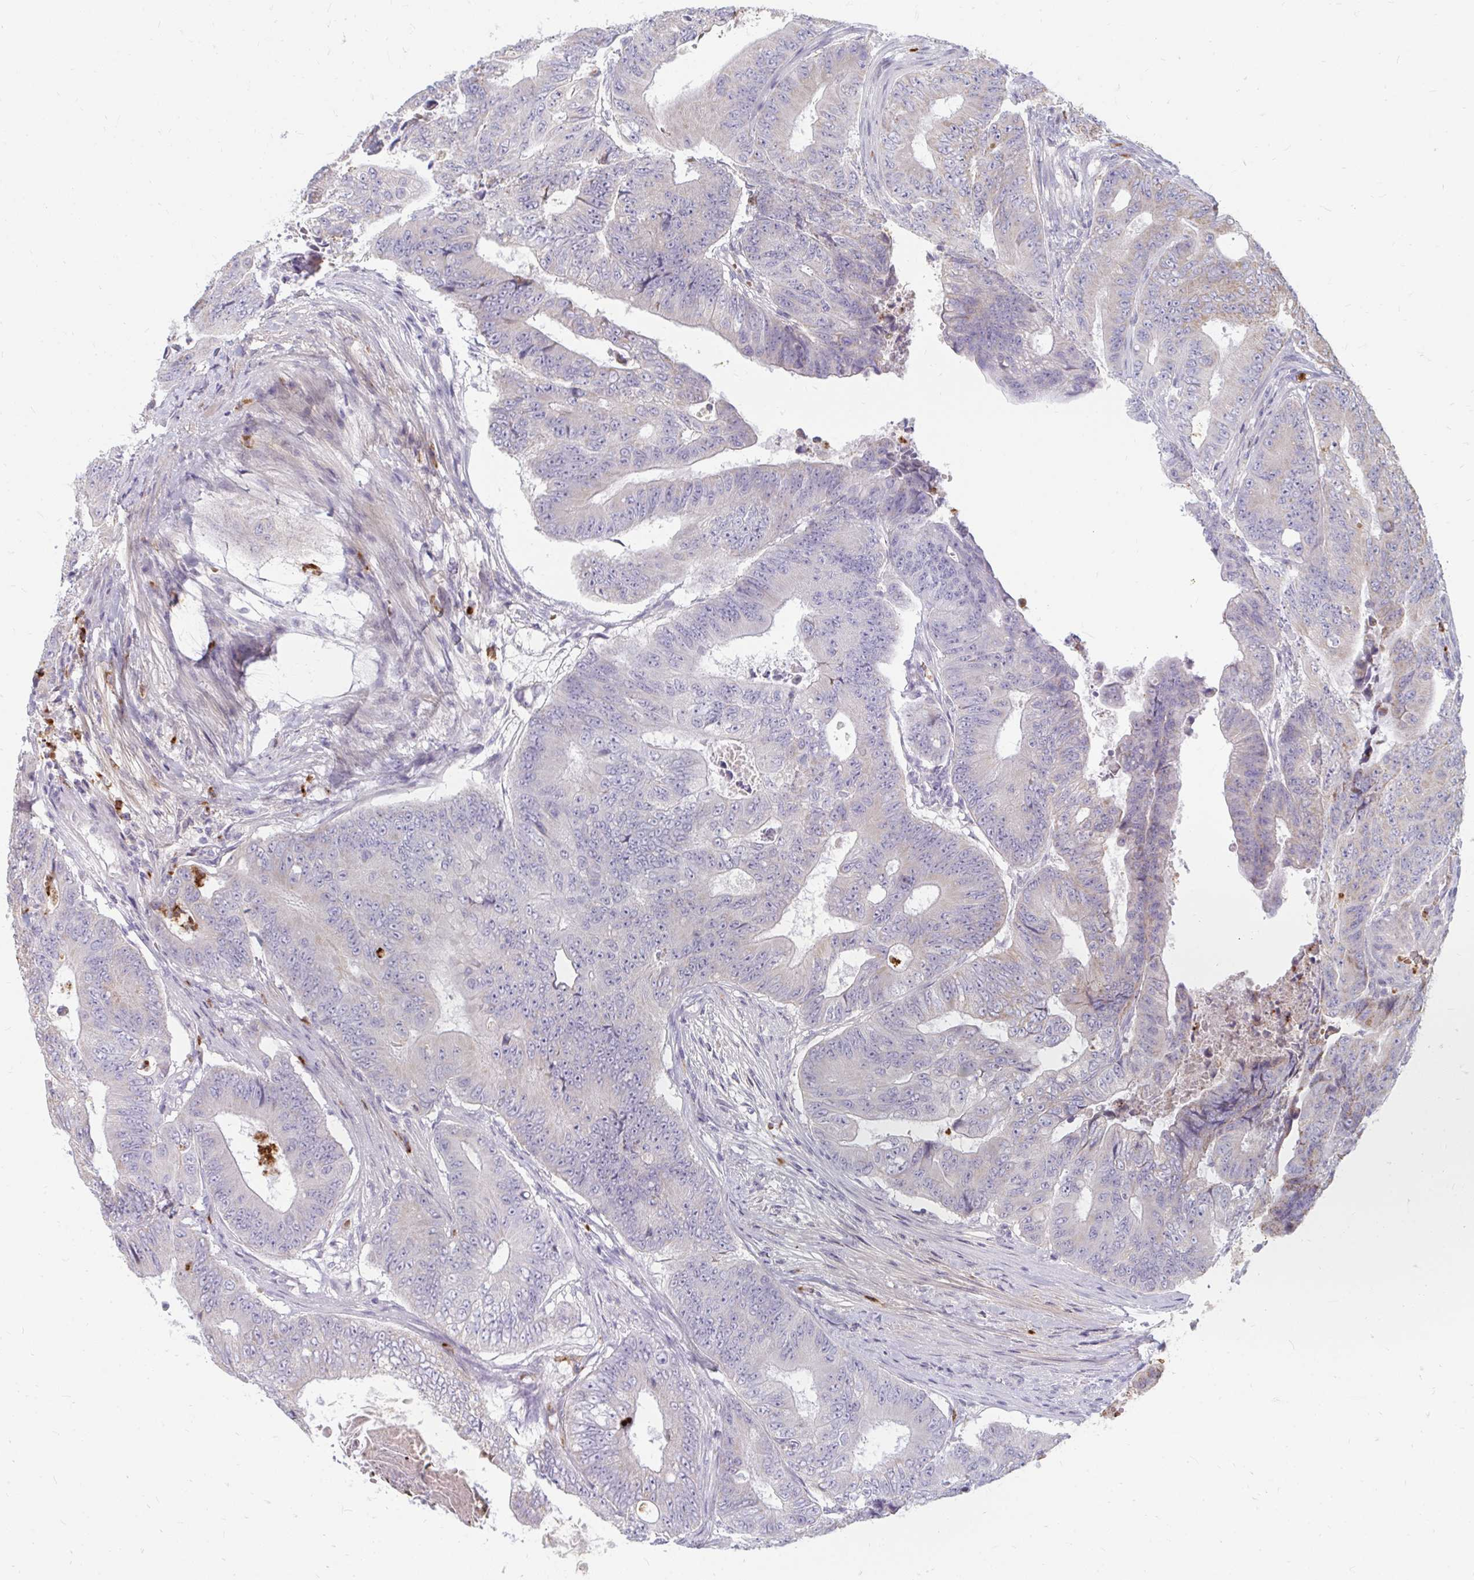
{"staining": {"intensity": "weak", "quantity": "<25%", "location": "cytoplasmic/membranous"}, "tissue": "colorectal cancer", "cell_type": "Tumor cells", "image_type": "cancer", "snomed": [{"axis": "morphology", "description": "Adenocarcinoma, NOS"}, {"axis": "topography", "description": "Colon"}], "caption": "The histopathology image demonstrates no significant expression in tumor cells of colorectal cancer (adenocarcinoma).", "gene": "RAB33A", "patient": {"sex": "female", "age": 48}}